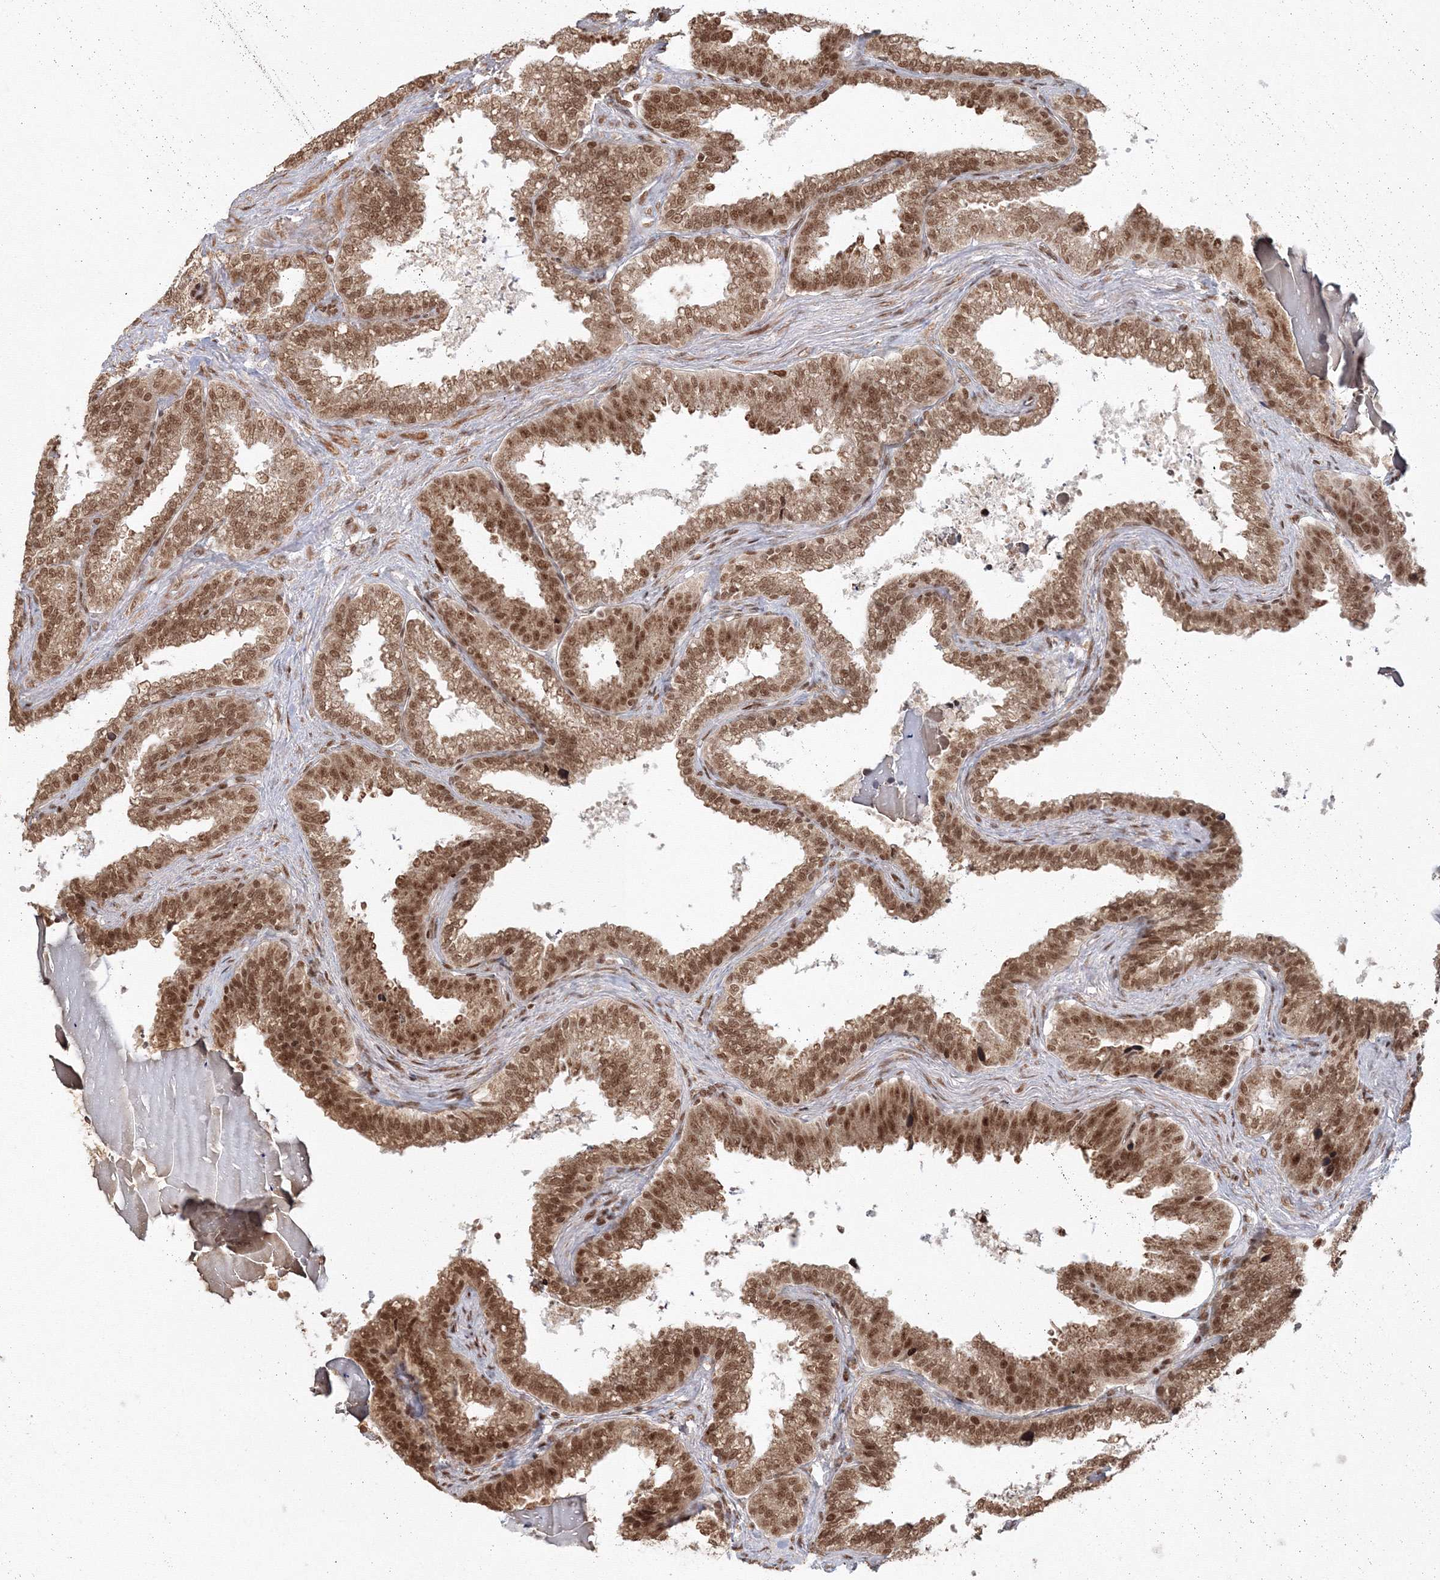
{"staining": {"intensity": "strong", "quantity": ">75%", "location": "nuclear"}, "tissue": "seminal vesicle", "cell_type": "Glandular cells", "image_type": "normal", "snomed": [{"axis": "morphology", "description": "Normal tissue, NOS"}, {"axis": "topography", "description": "Seminal veicle"}], "caption": "Protein expression analysis of benign seminal vesicle demonstrates strong nuclear staining in approximately >75% of glandular cells. The protein of interest is shown in brown color, while the nuclei are stained blue.", "gene": "KIF20A", "patient": {"sex": "male", "age": 46}}